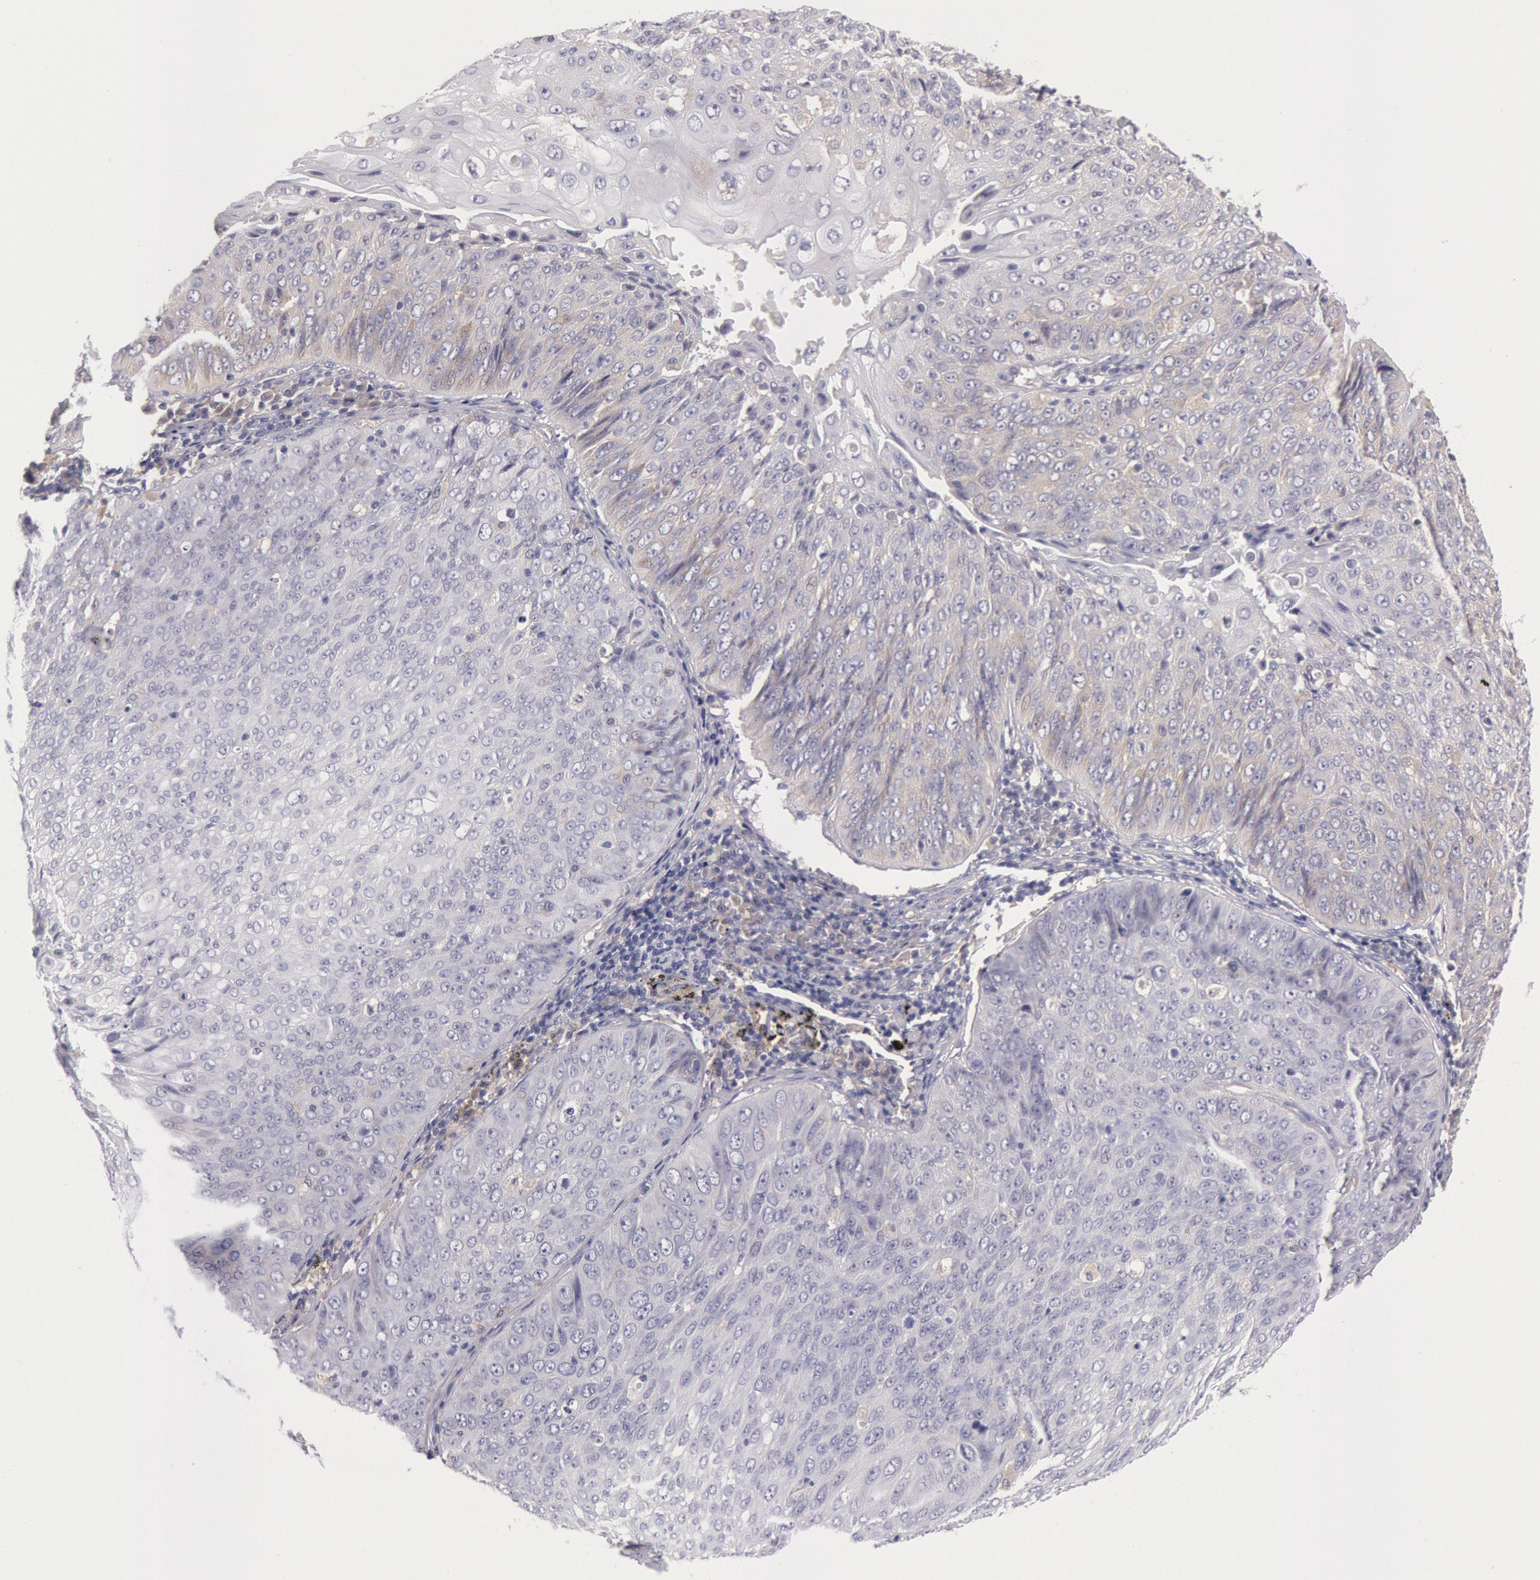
{"staining": {"intensity": "weak", "quantity": "<25%", "location": "cytoplasmic/membranous"}, "tissue": "lung cancer", "cell_type": "Tumor cells", "image_type": "cancer", "snomed": [{"axis": "morphology", "description": "Adenocarcinoma, NOS"}, {"axis": "topography", "description": "Lung"}], "caption": "A micrograph of human adenocarcinoma (lung) is negative for staining in tumor cells. Nuclei are stained in blue.", "gene": "MYO5A", "patient": {"sex": "male", "age": 60}}